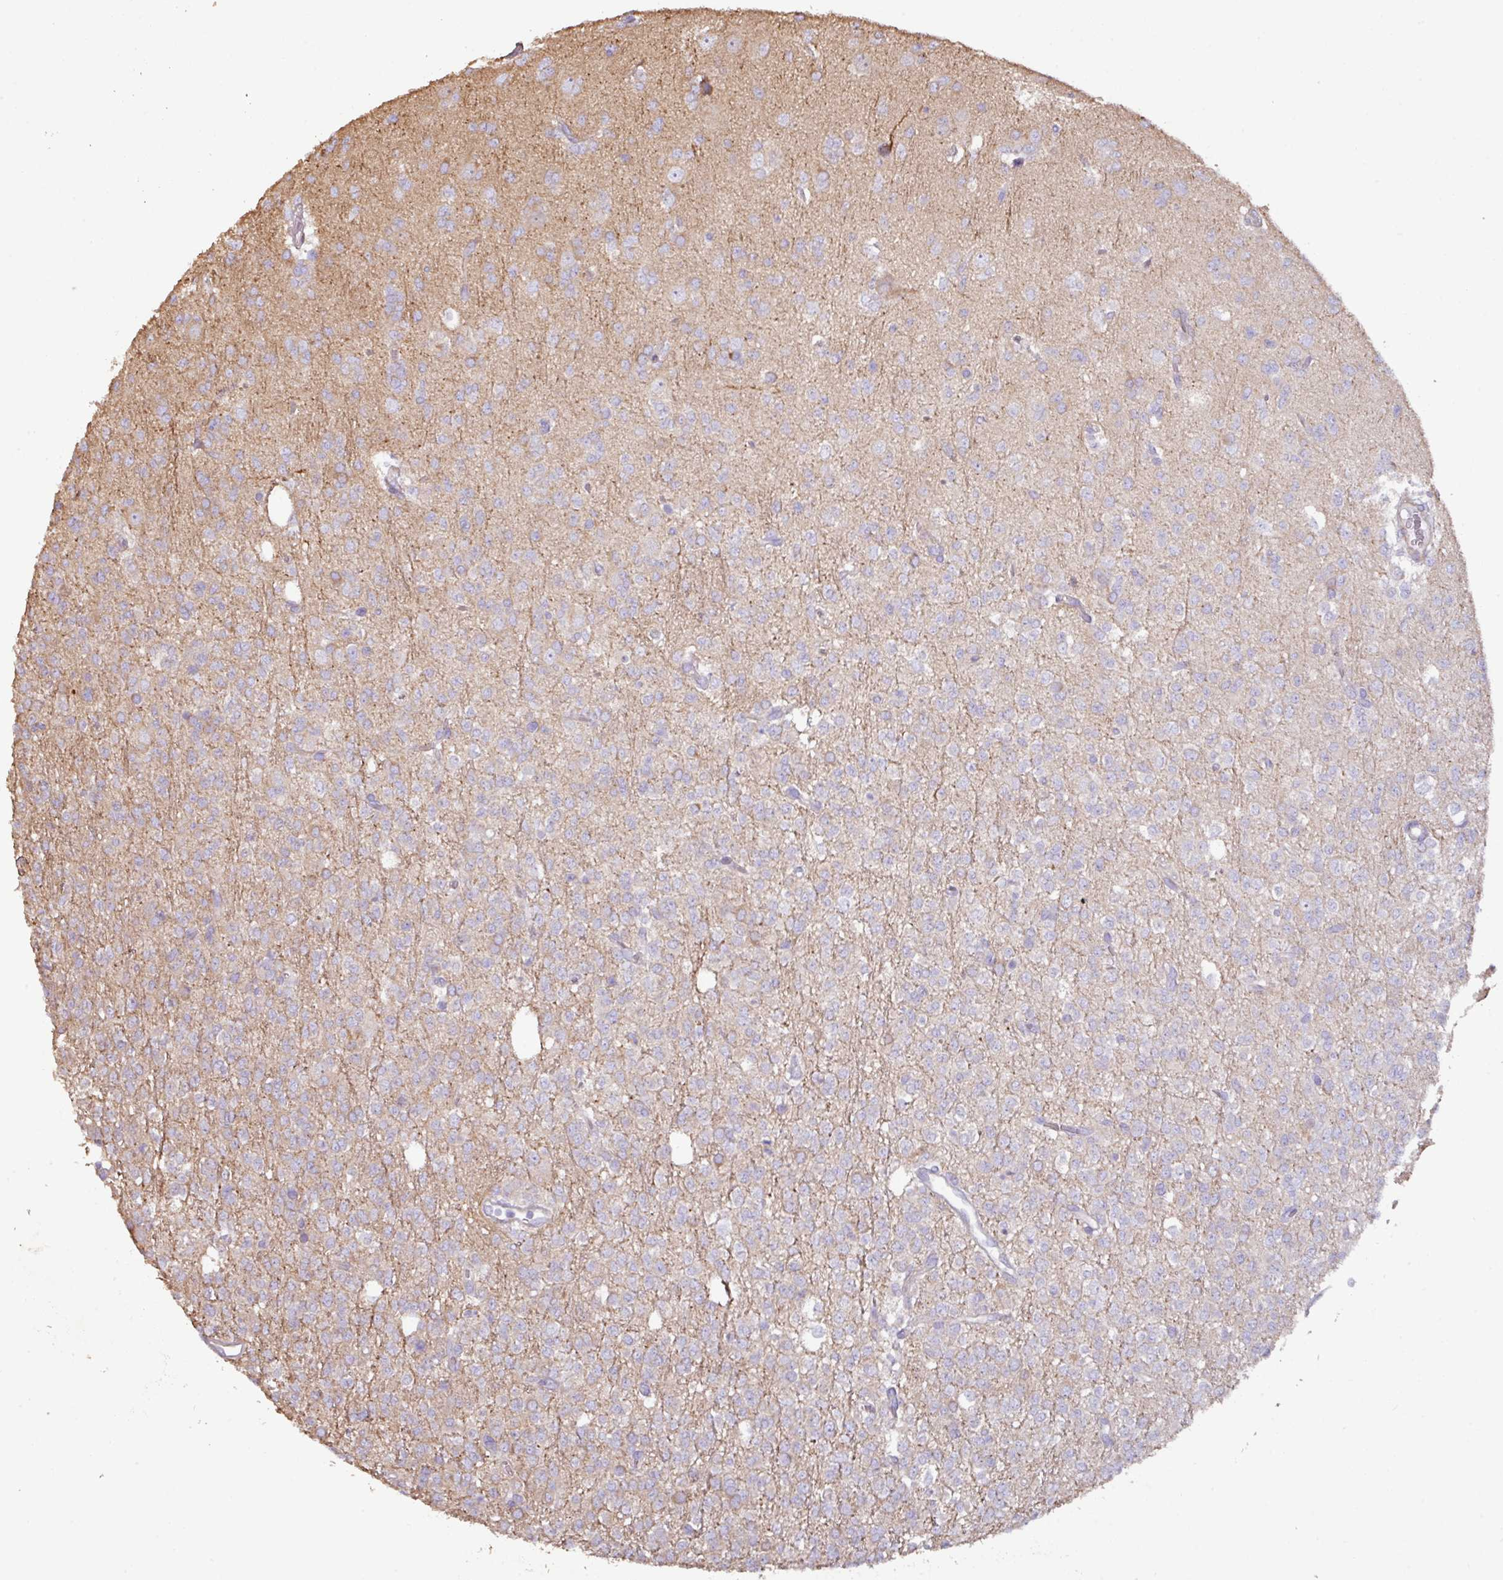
{"staining": {"intensity": "weak", "quantity": "25%-75%", "location": "cytoplasmic/membranous"}, "tissue": "glioma", "cell_type": "Tumor cells", "image_type": "cancer", "snomed": [{"axis": "morphology", "description": "Glioma, malignant, Low grade"}, {"axis": "topography", "description": "Brain"}], "caption": "Low-grade glioma (malignant) stained for a protein exhibits weak cytoplasmic/membranous positivity in tumor cells.", "gene": "MRRF", "patient": {"sex": "female", "age": 33}}